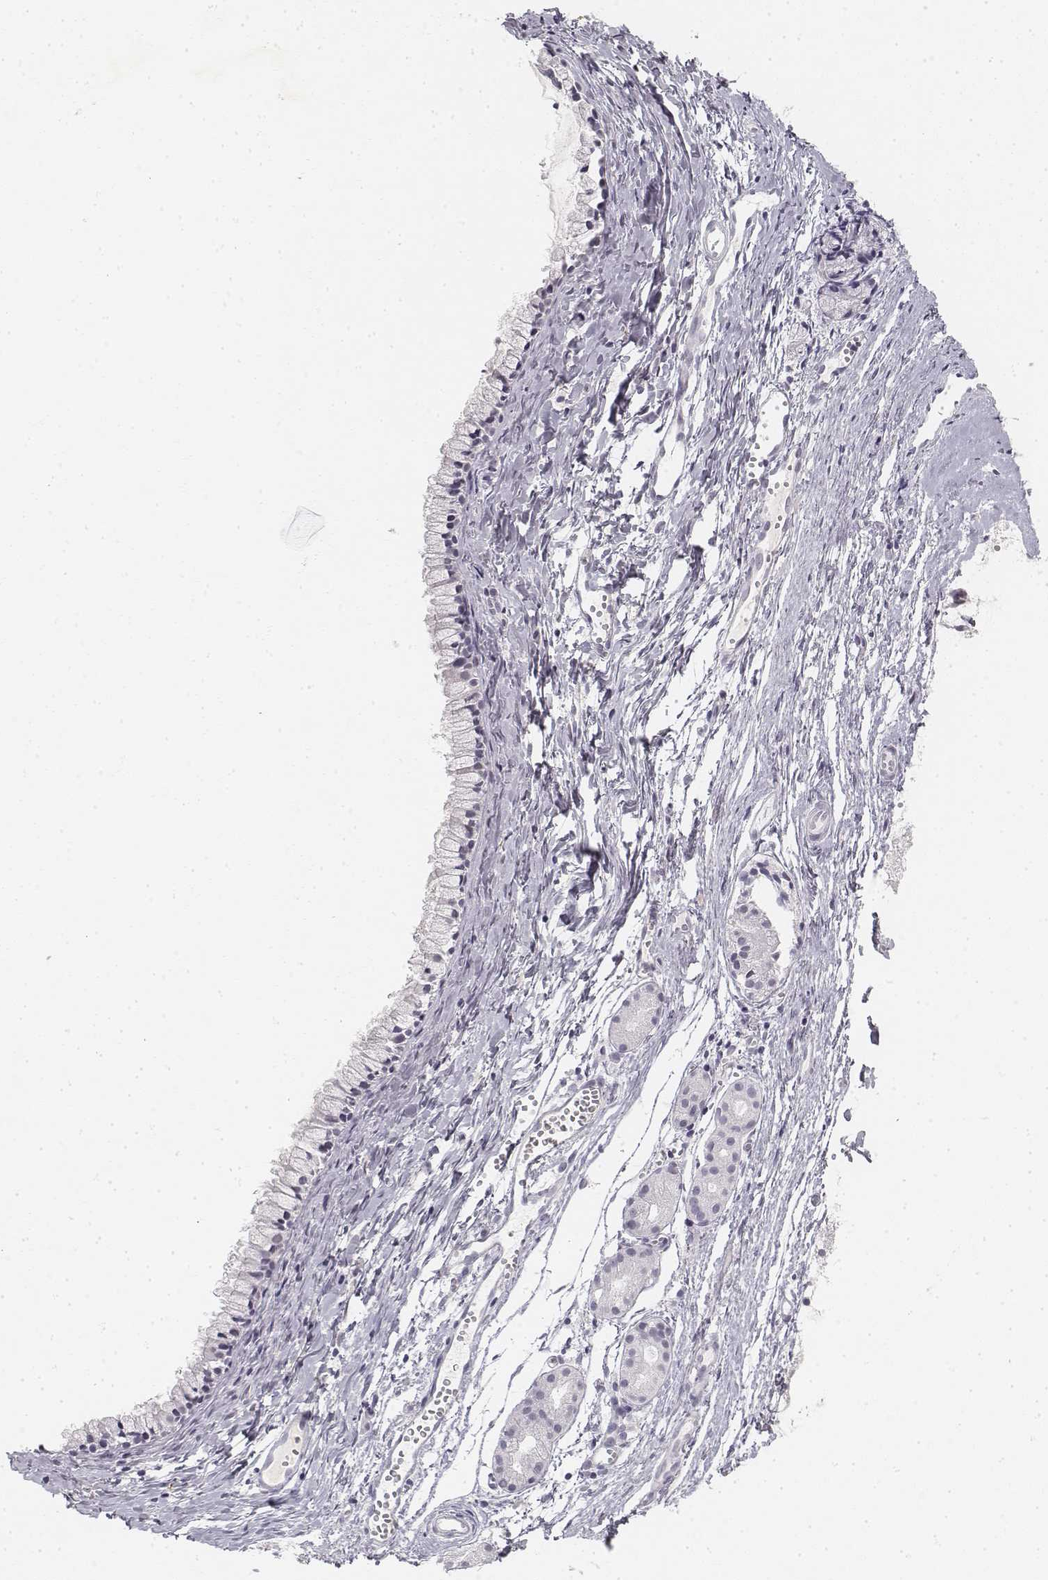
{"staining": {"intensity": "negative", "quantity": "none", "location": "none"}, "tissue": "nasopharynx", "cell_type": "Respiratory epithelial cells", "image_type": "normal", "snomed": [{"axis": "morphology", "description": "Normal tissue, NOS"}, {"axis": "topography", "description": "Nasopharynx"}], "caption": "A micrograph of nasopharynx stained for a protein displays no brown staining in respiratory epithelial cells. (DAB (3,3'-diaminobenzidine) IHC with hematoxylin counter stain).", "gene": "KRT84", "patient": {"sex": "male", "age": 83}}